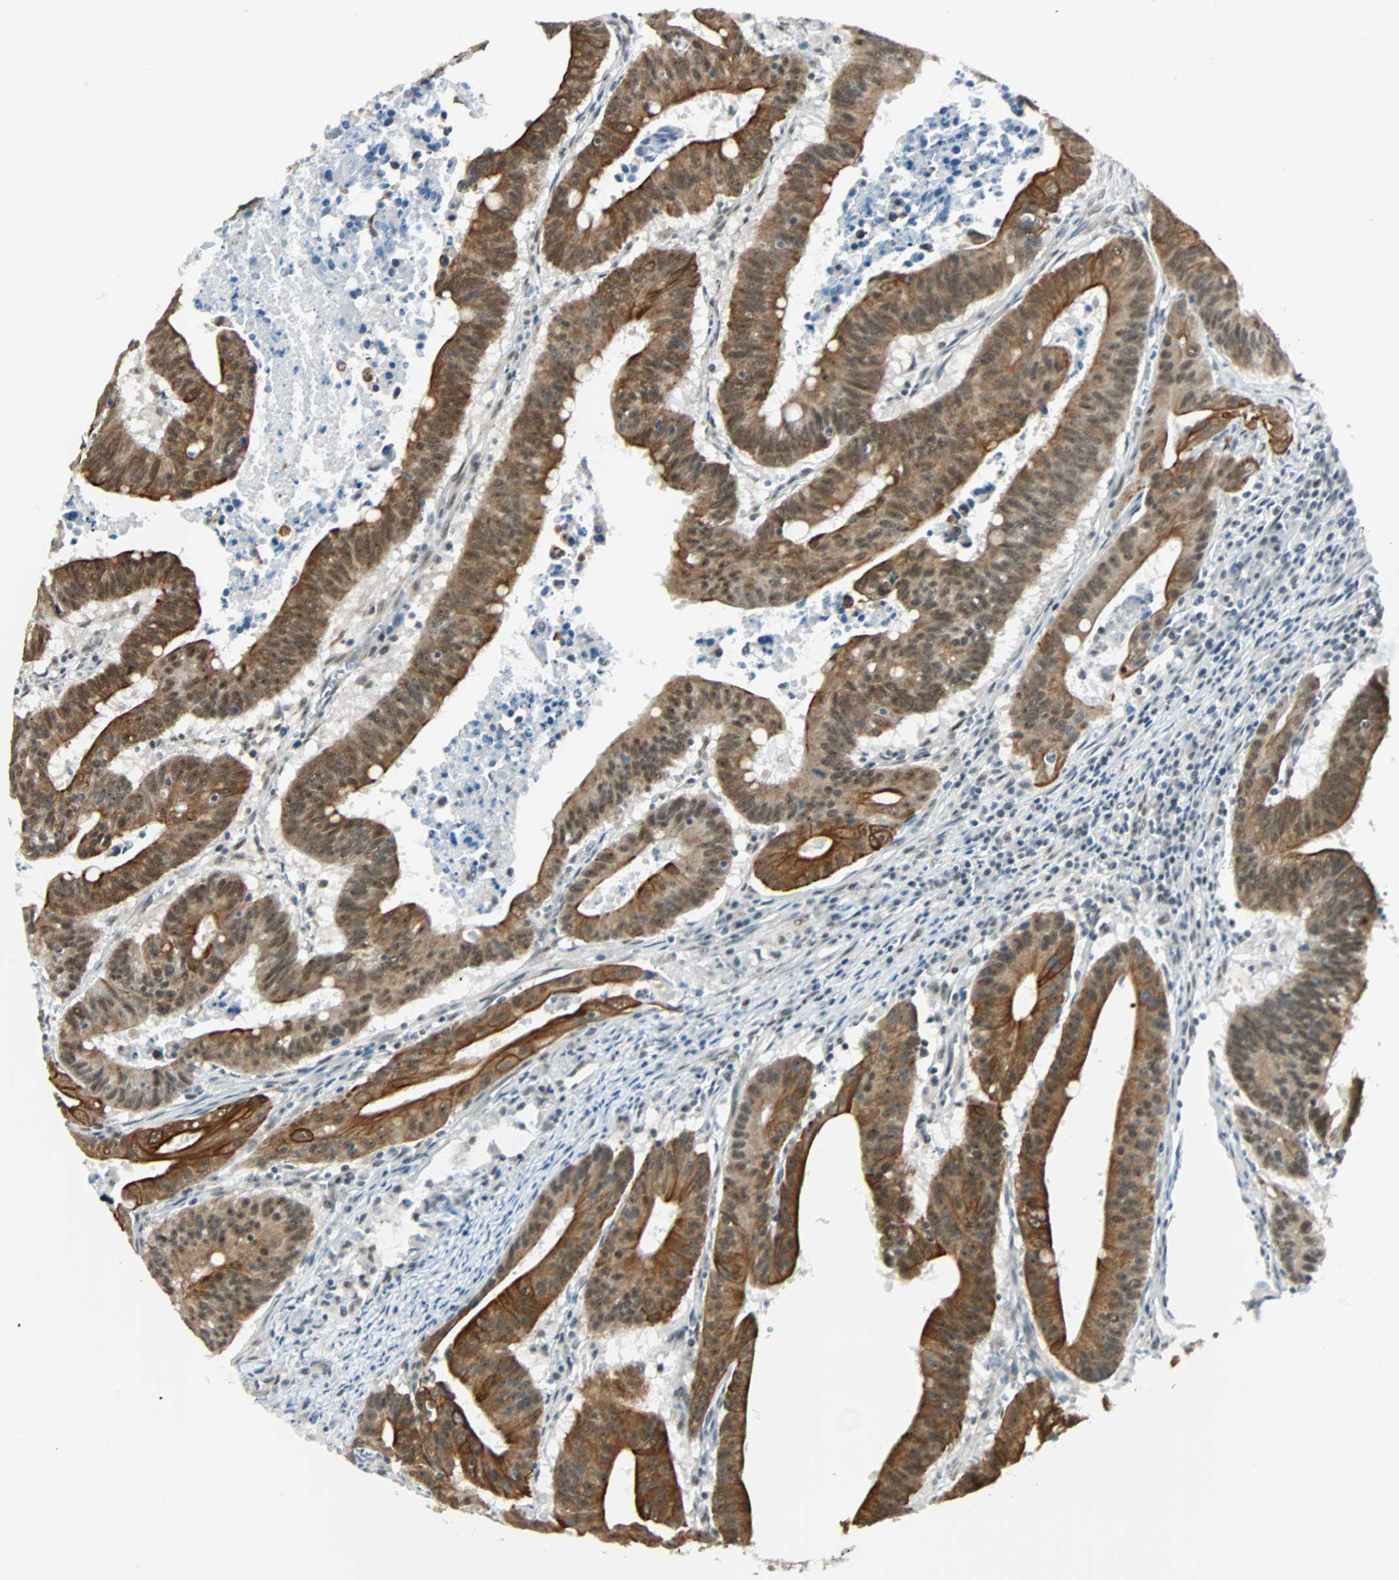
{"staining": {"intensity": "strong", "quantity": ">75%", "location": "cytoplasmic/membranous,nuclear"}, "tissue": "colorectal cancer", "cell_type": "Tumor cells", "image_type": "cancer", "snomed": [{"axis": "morphology", "description": "Adenocarcinoma, NOS"}, {"axis": "topography", "description": "Colon"}], "caption": "Immunohistochemical staining of human colorectal cancer displays strong cytoplasmic/membranous and nuclear protein expression in approximately >75% of tumor cells.", "gene": "NELFE", "patient": {"sex": "male", "age": 45}}